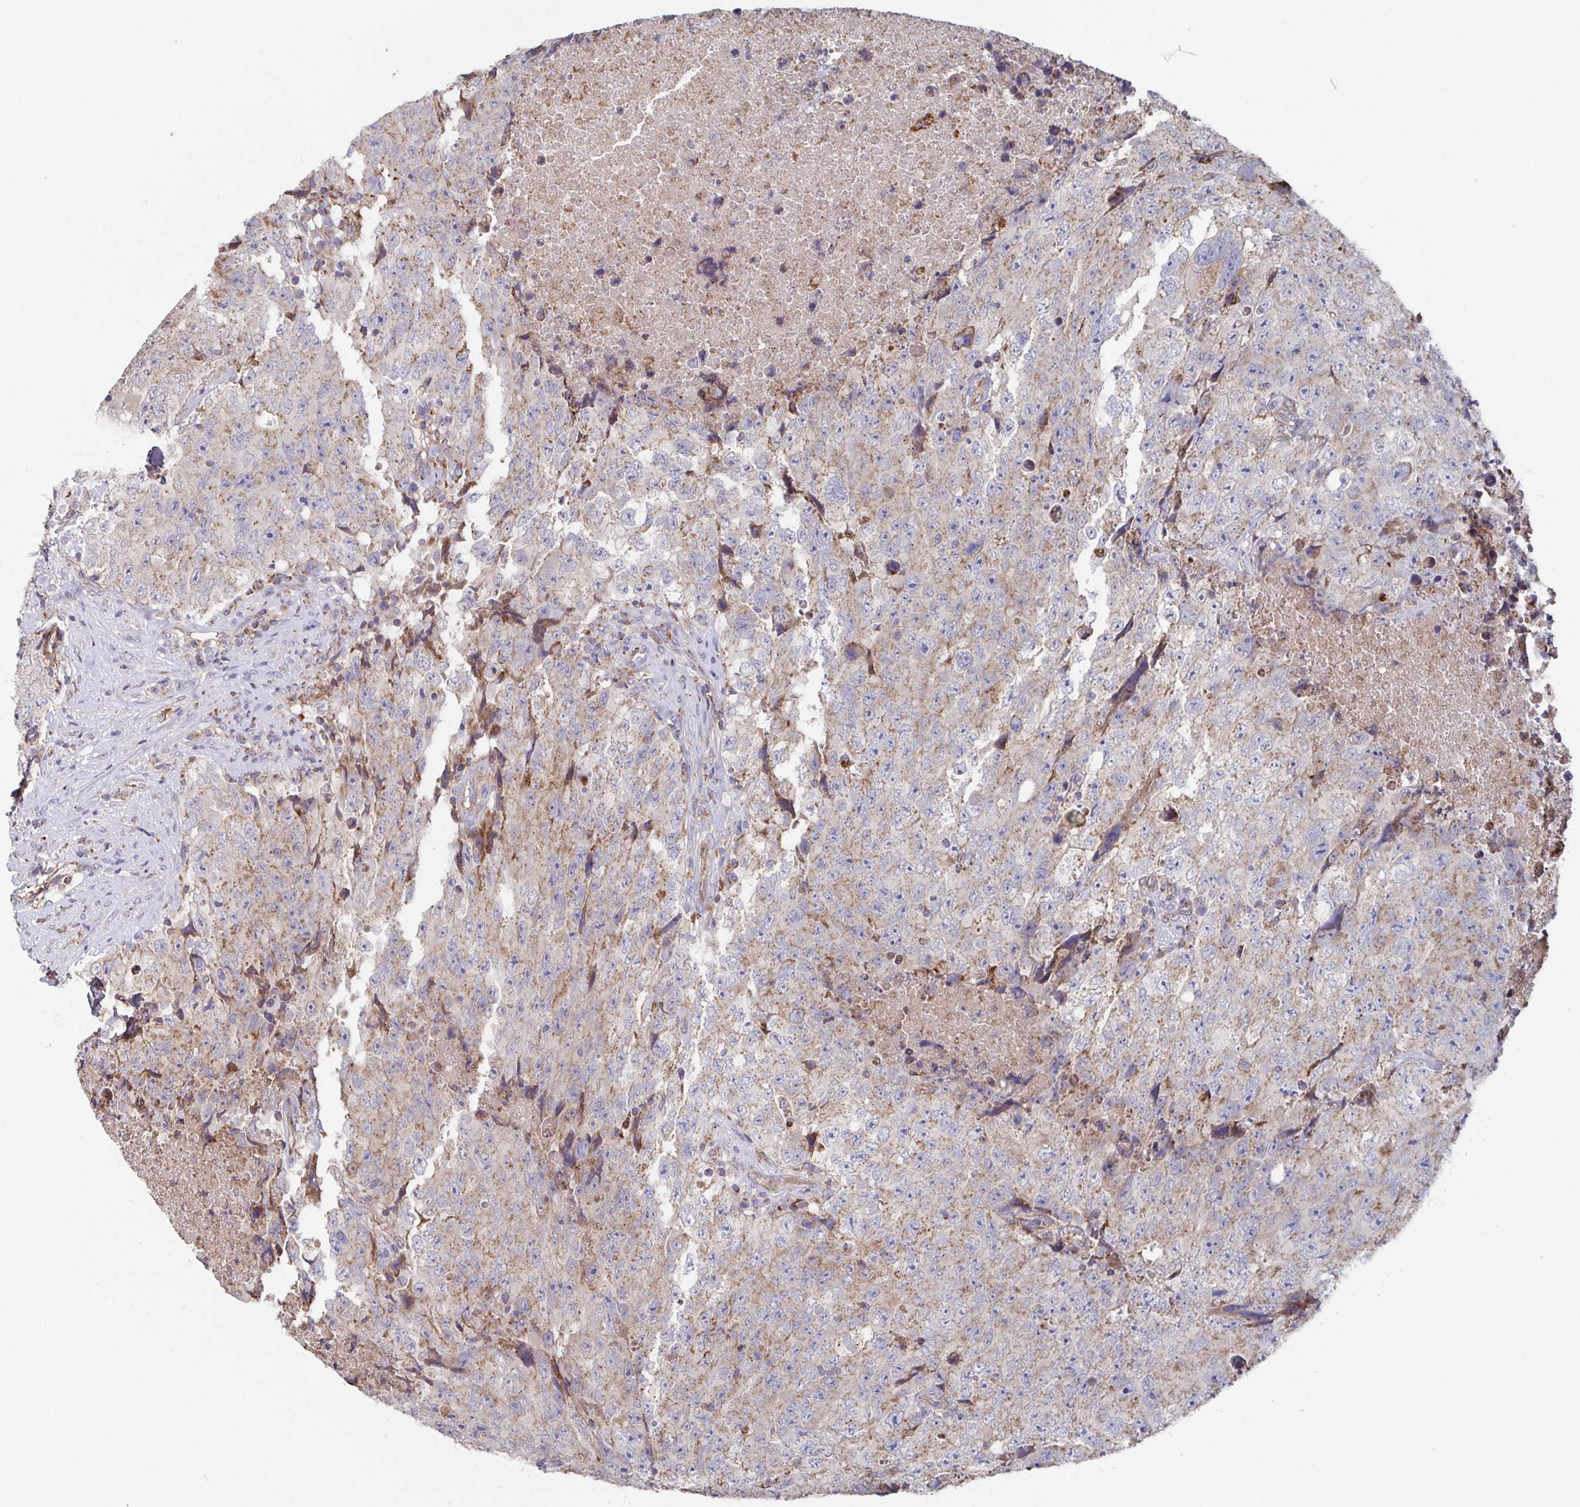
{"staining": {"intensity": "weak", "quantity": "25%-75%", "location": "cytoplasmic/membranous"}, "tissue": "testis cancer", "cell_type": "Tumor cells", "image_type": "cancer", "snomed": [{"axis": "morphology", "description": "Carcinoma, Embryonal, NOS"}, {"axis": "topography", "description": "Testis"}], "caption": "An immunohistochemistry (IHC) photomicrograph of neoplastic tissue is shown. Protein staining in brown labels weak cytoplasmic/membranous positivity in testis embryonal carcinoma within tumor cells.", "gene": "MT-ND3", "patient": {"sex": "male", "age": 24}}